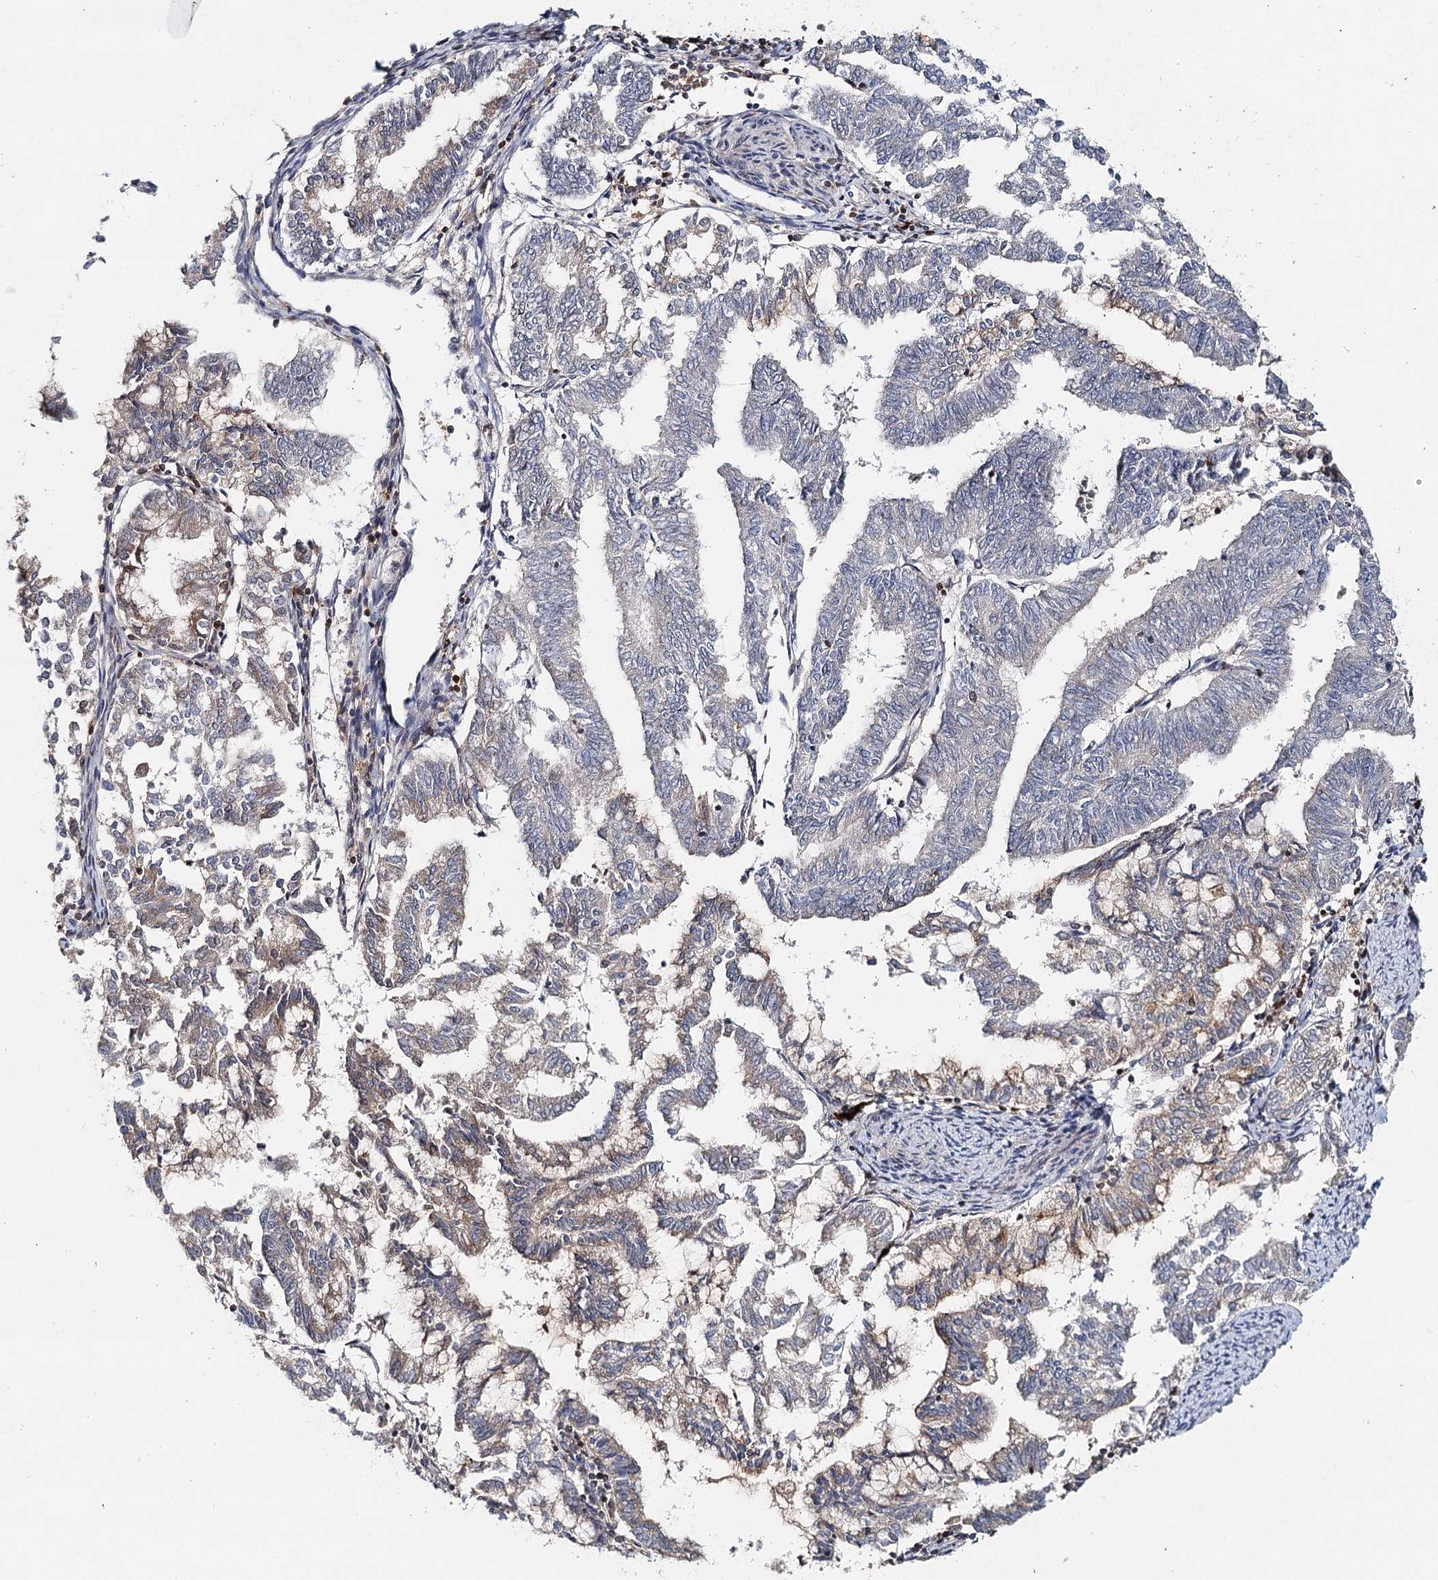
{"staining": {"intensity": "weak", "quantity": "25%-75%", "location": "cytoplasmic/membranous"}, "tissue": "endometrial cancer", "cell_type": "Tumor cells", "image_type": "cancer", "snomed": [{"axis": "morphology", "description": "Adenocarcinoma, NOS"}, {"axis": "topography", "description": "Endometrium"}], "caption": "The image shows a brown stain indicating the presence of a protein in the cytoplasmic/membranous of tumor cells in adenocarcinoma (endometrial).", "gene": "SLC41A2", "patient": {"sex": "female", "age": 79}}